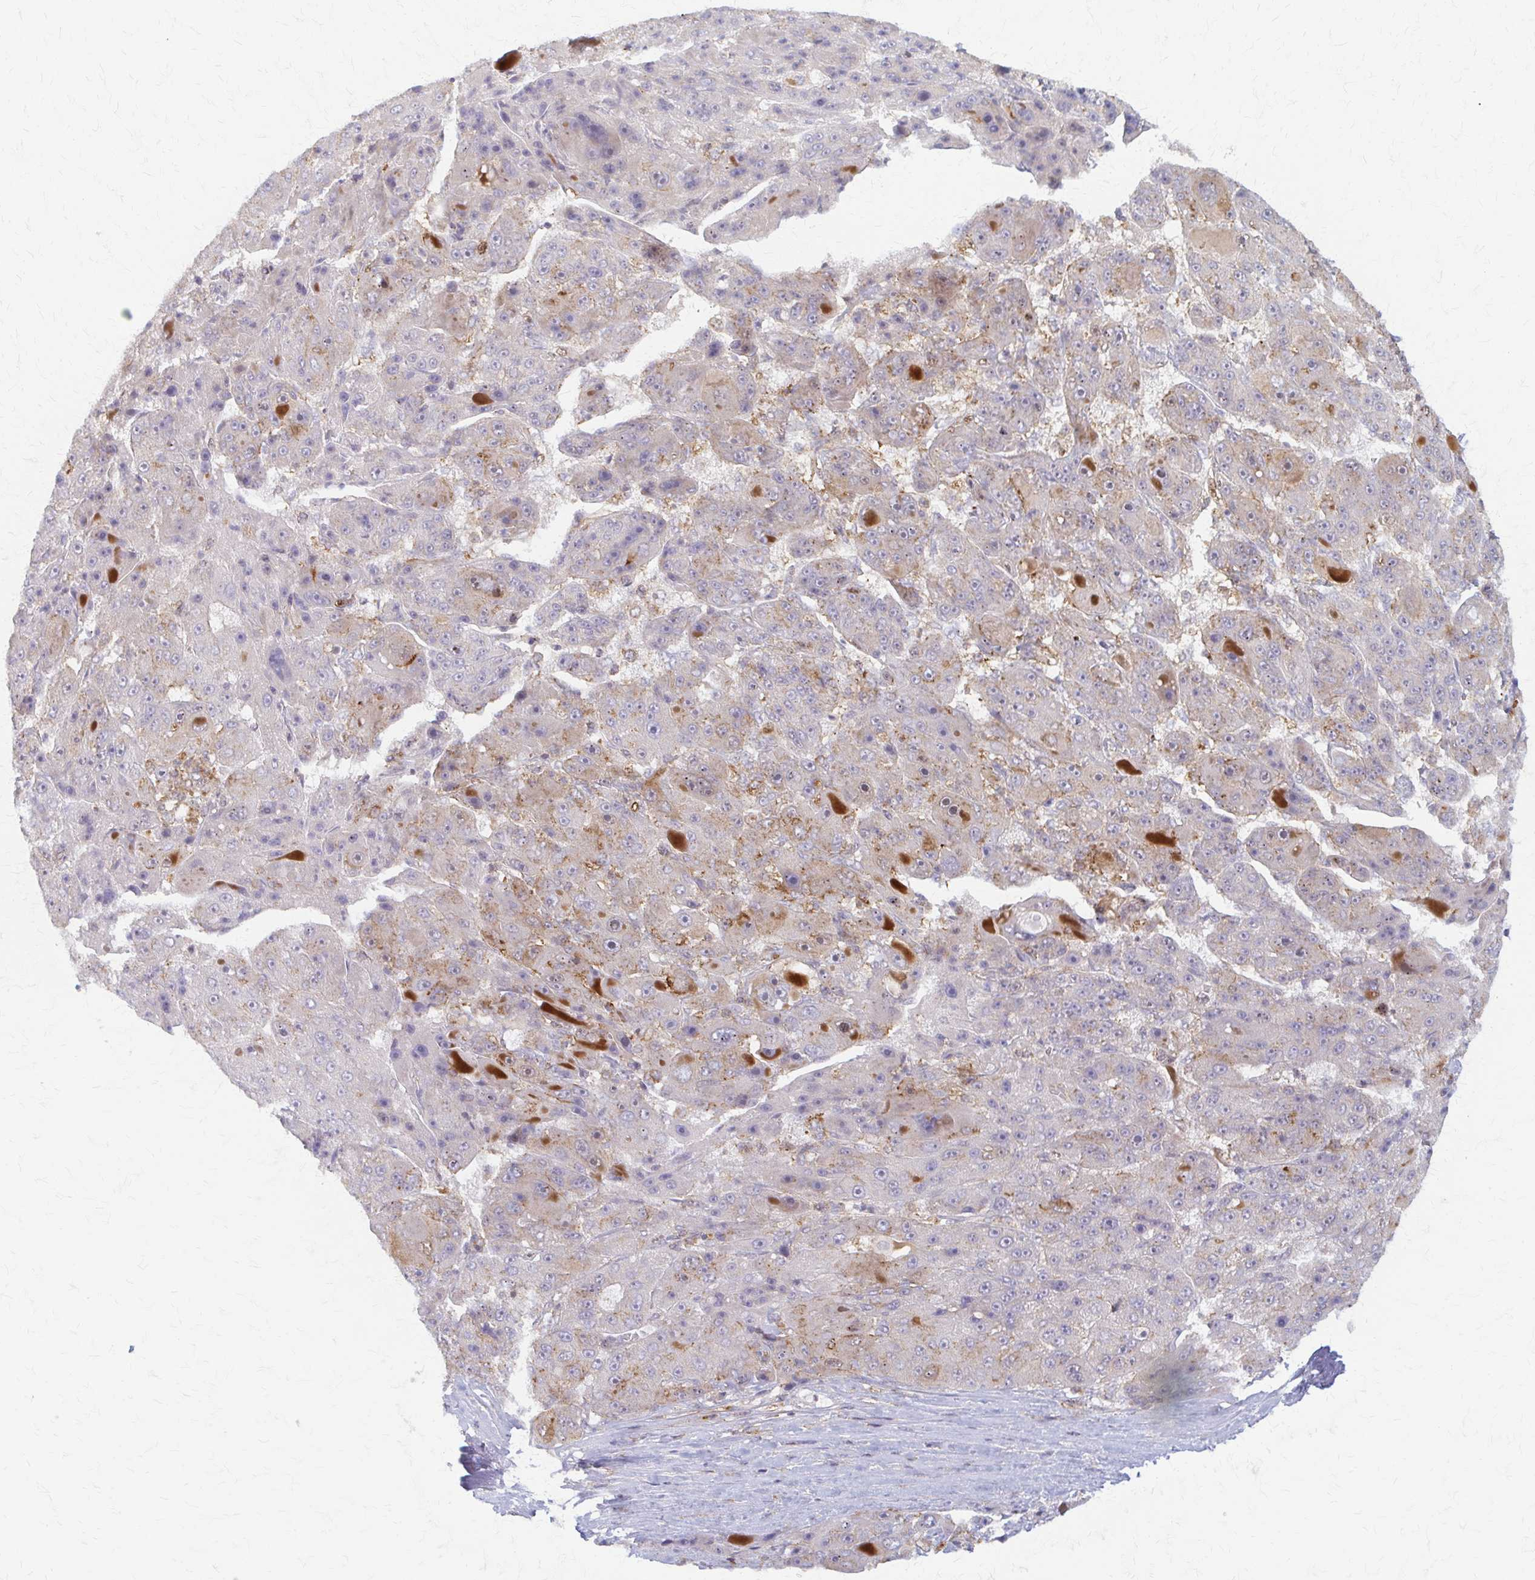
{"staining": {"intensity": "weak", "quantity": "<25%", "location": "cytoplasmic/membranous"}, "tissue": "liver cancer", "cell_type": "Tumor cells", "image_type": "cancer", "snomed": [{"axis": "morphology", "description": "Carcinoma, Hepatocellular, NOS"}, {"axis": "topography", "description": "Liver"}], "caption": "Immunohistochemical staining of liver cancer (hepatocellular carcinoma) exhibits no significant positivity in tumor cells.", "gene": "ARHGAP35", "patient": {"sex": "male", "age": 76}}